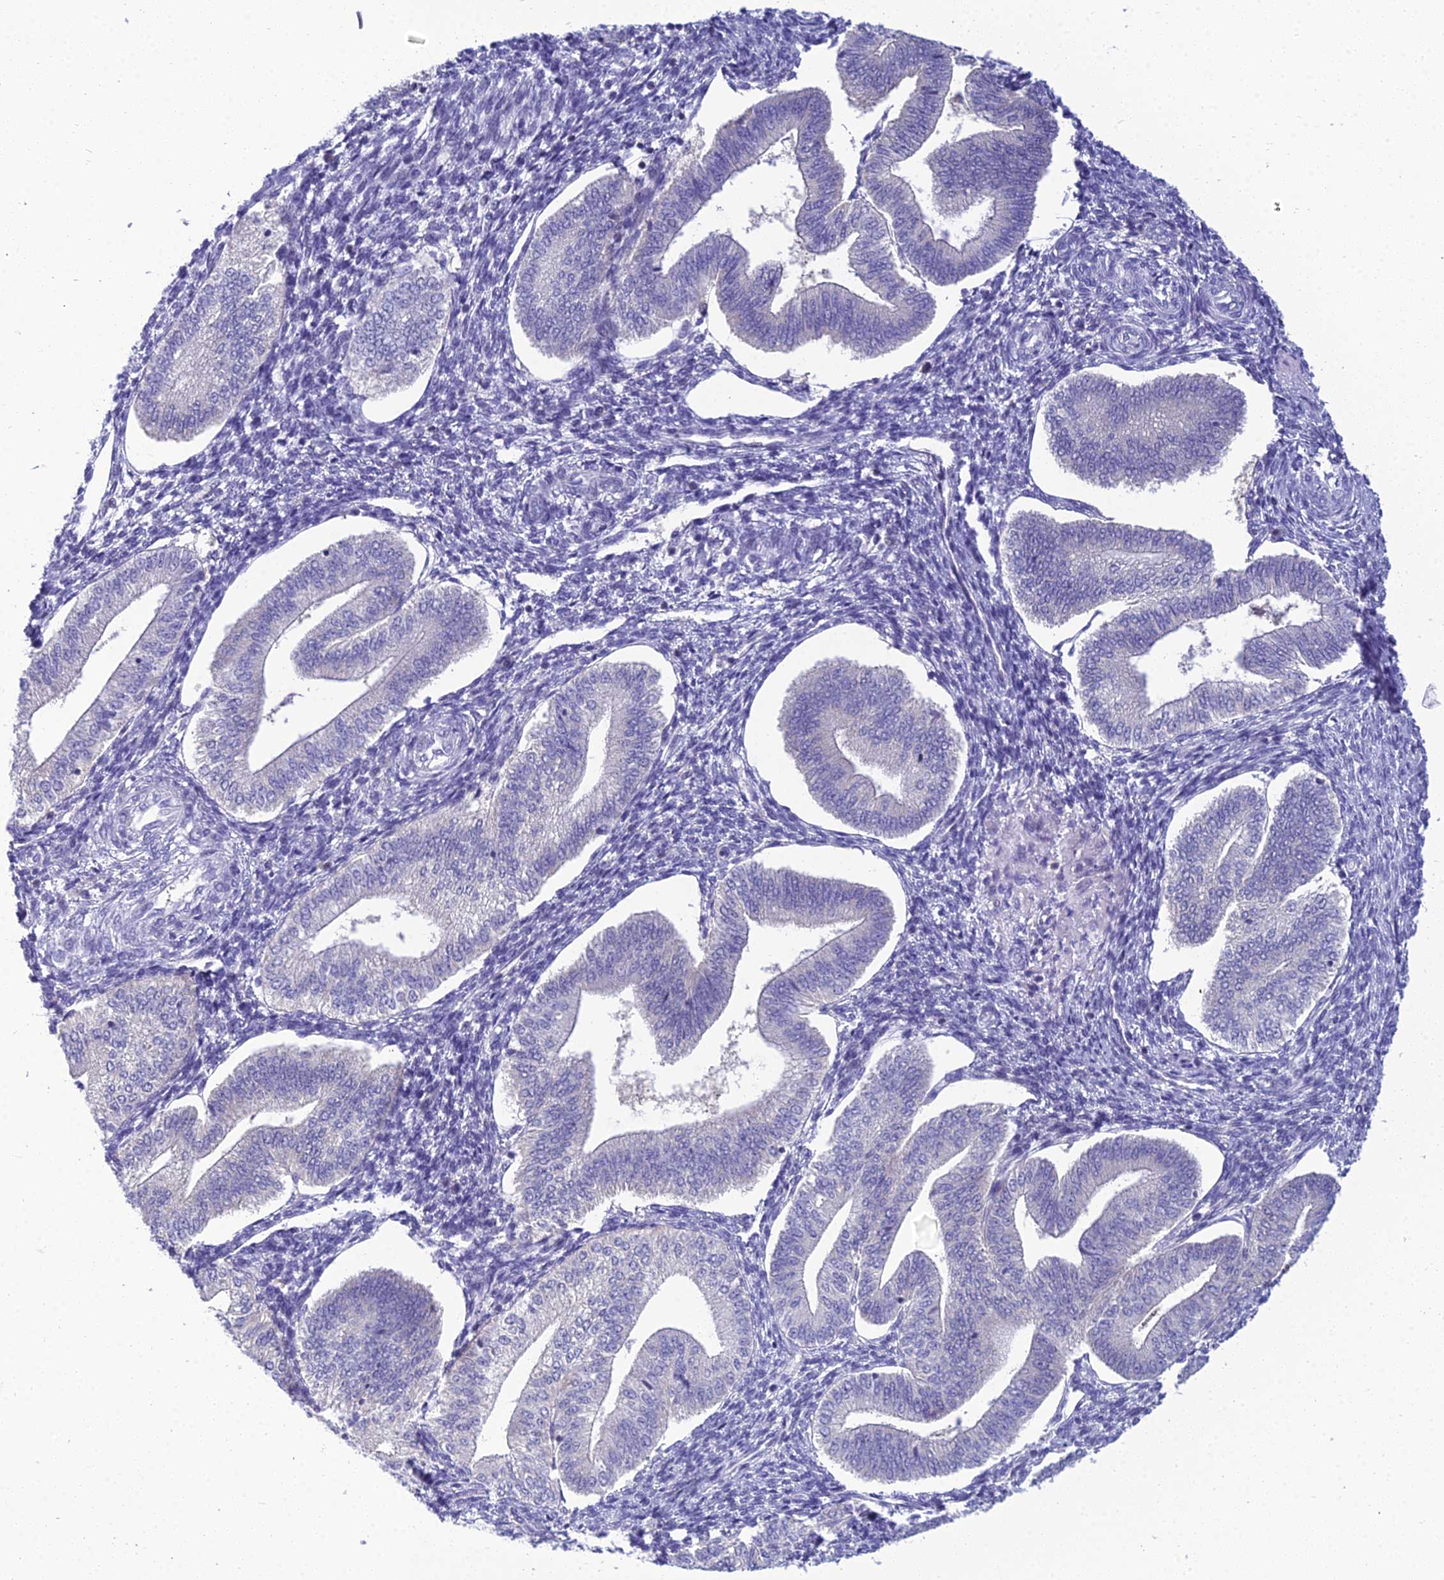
{"staining": {"intensity": "negative", "quantity": "none", "location": "none"}, "tissue": "endometrium", "cell_type": "Cells in endometrial stroma", "image_type": "normal", "snomed": [{"axis": "morphology", "description": "Normal tissue, NOS"}, {"axis": "topography", "description": "Endometrium"}], "caption": "Immunohistochemistry (IHC) histopathology image of unremarkable human endometrium stained for a protein (brown), which demonstrates no expression in cells in endometrial stroma. (DAB immunohistochemistry (IHC) with hematoxylin counter stain).", "gene": "ZMIZ1", "patient": {"sex": "female", "age": 34}}